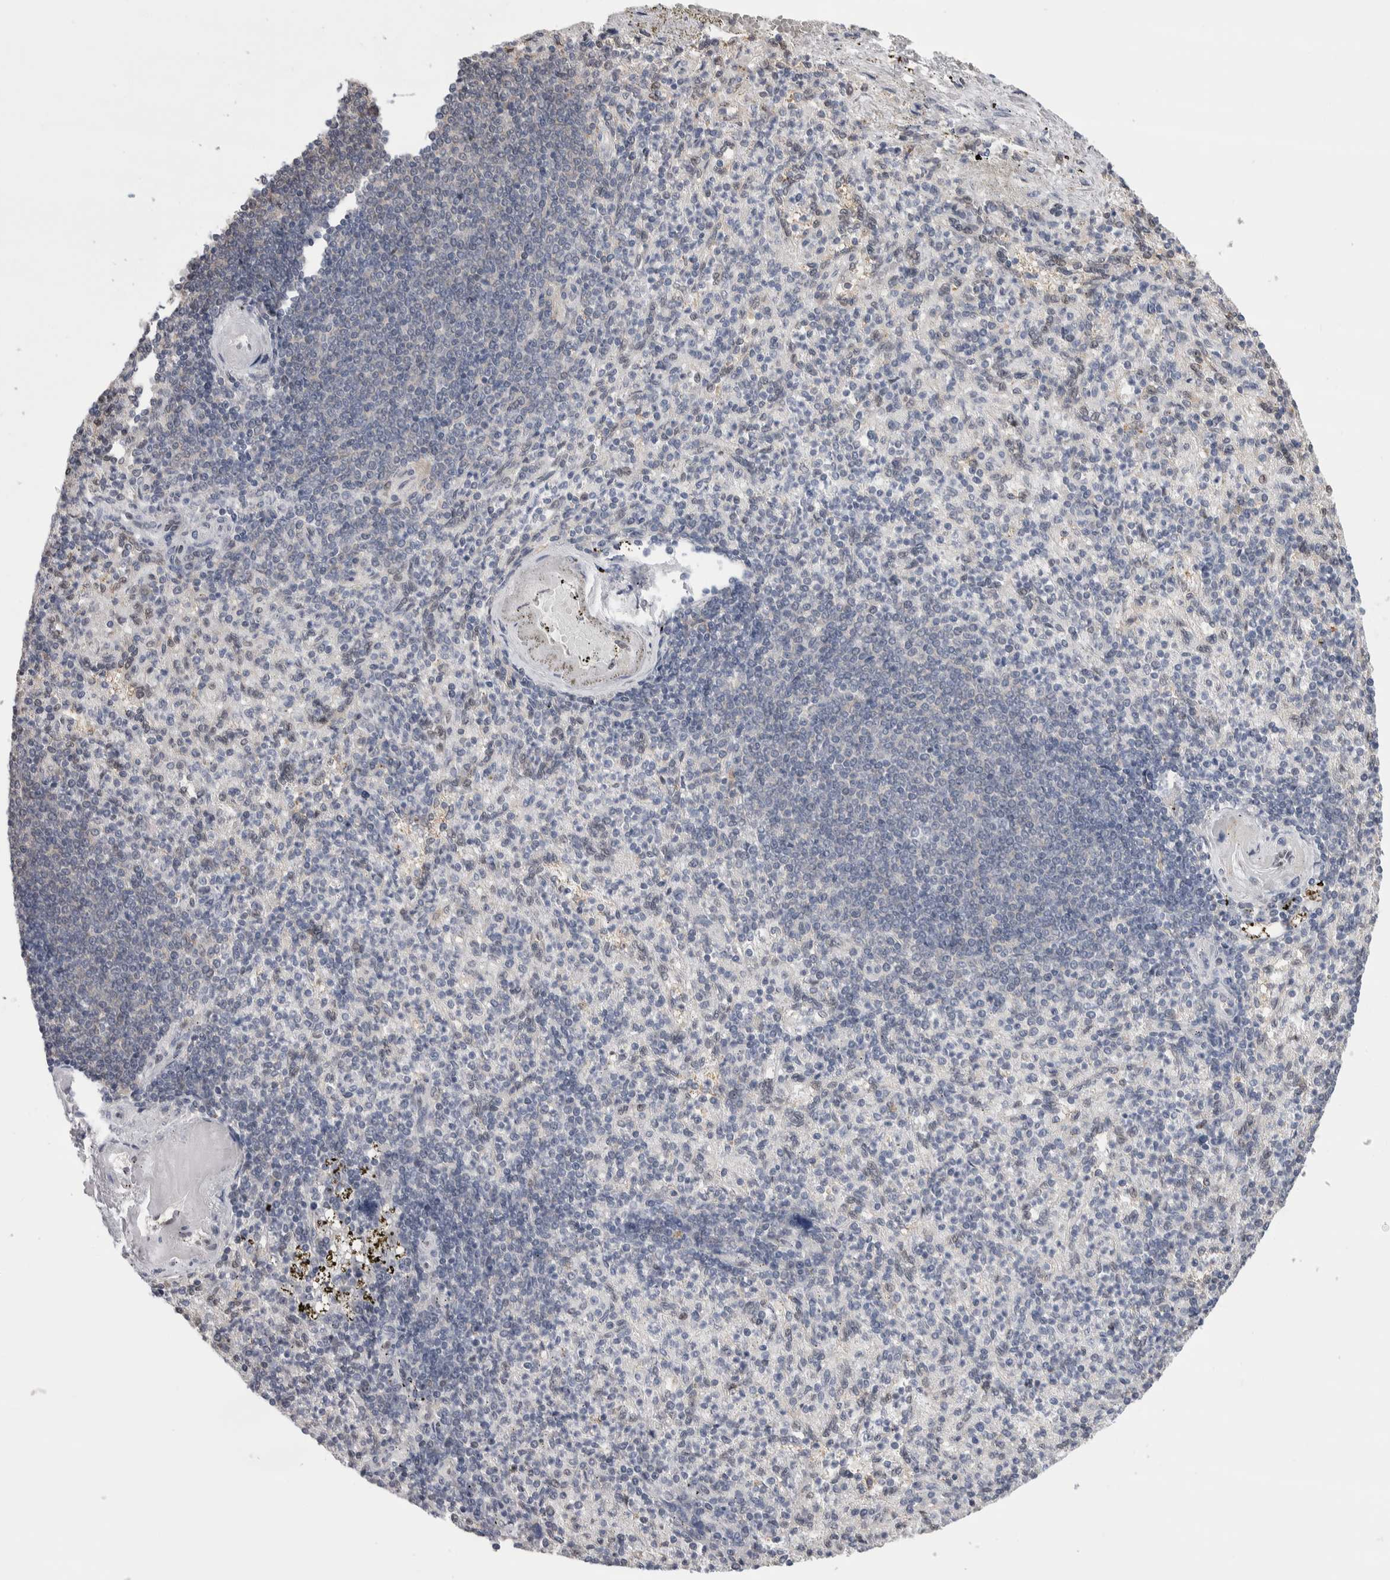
{"staining": {"intensity": "negative", "quantity": "none", "location": "none"}, "tissue": "spleen", "cell_type": "Cells in red pulp", "image_type": "normal", "snomed": [{"axis": "morphology", "description": "Normal tissue, NOS"}, {"axis": "topography", "description": "Spleen"}], "caption": "Immunohistochemical staining of normal human spleen demonstrates no significant positivity in cells in red pulp. The staining was performed using DAB (3,3'-diaminobenzidine) to visualize the protein expression in brown, while the nuclei were stained in blue with hematoxylin (Magnification: 20x).", "gene": "ZBTB49", "patient": {"sex": "female", "age": 74}}